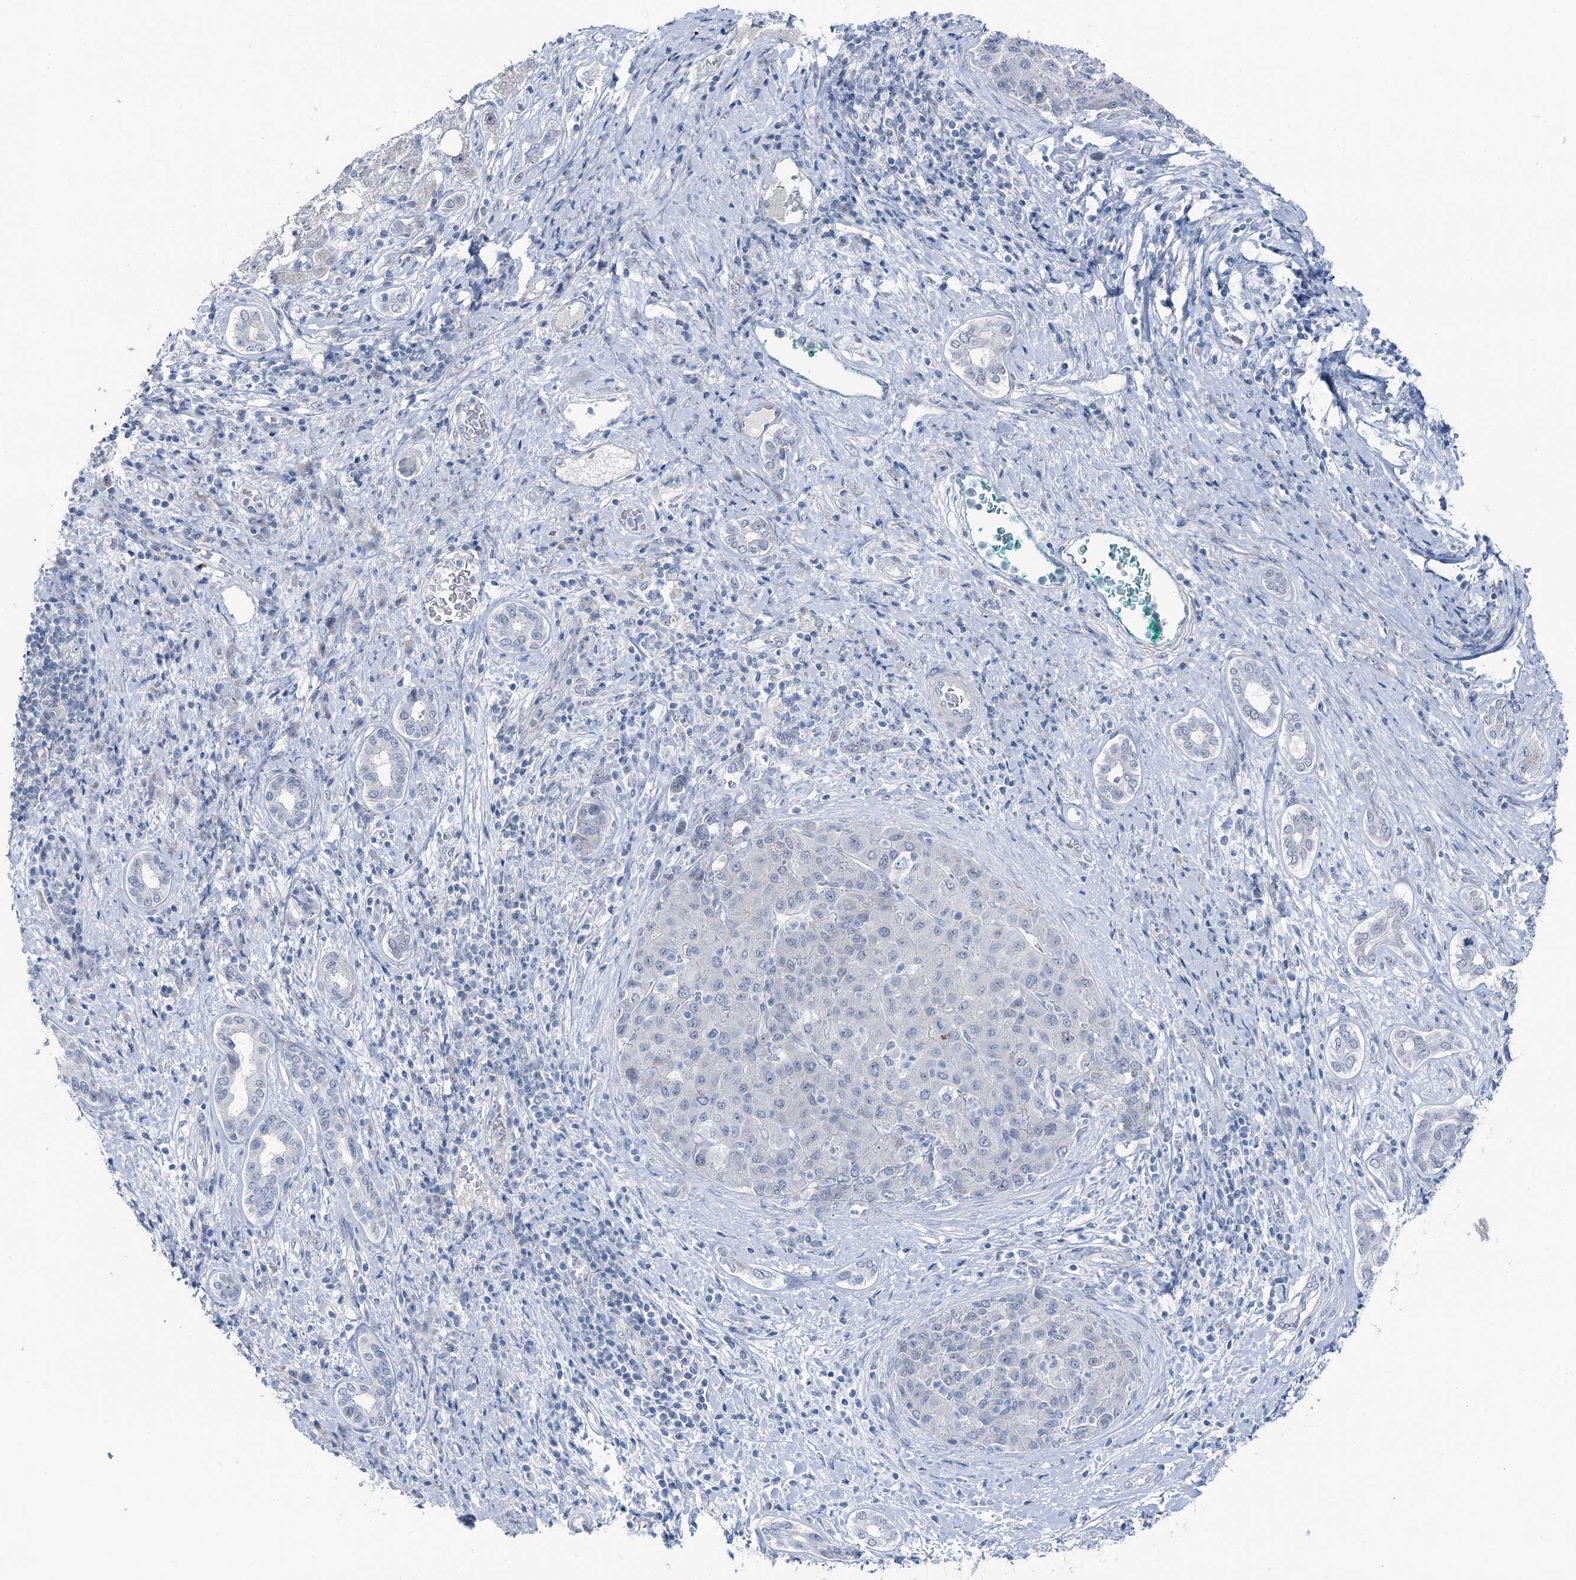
{"staining": {"intensity": "negative", "quantity": "none", "location": "none"}, "tissue": "liver cancer", "cell_type": "Tumor cells", "image_type": "cancer", "snomed": [{"axis": "morphology", "description": "Carcinoma, Hepatocellular, NOS"}, {"axis": "topography", "description": "Liver"}], "caption": "Human liver cancer stained for a protein using immunohistochemistry (IHC) displays no staining in tumor cells.", "gene": "STEEP1", "patient": {"sex": "male", "age": 65}}